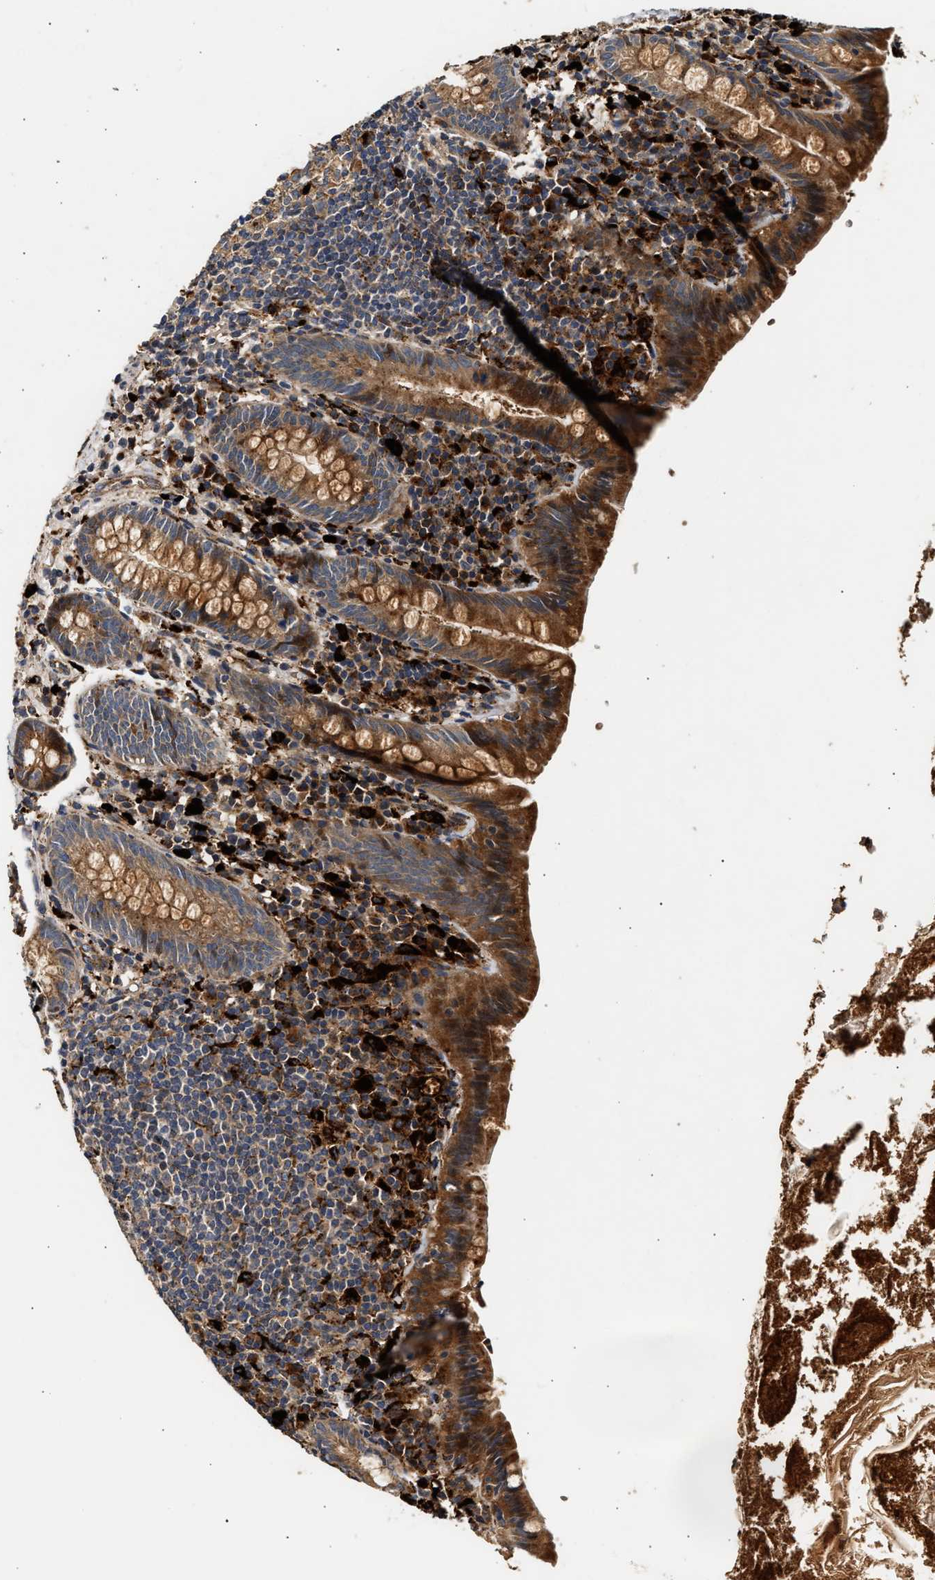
{"staining": {"intensity": "moderate", "quantity": ">75%", "location": "cytoplasmic/membranous"}, "tissue": "appendix", "cell_type": "Glandular cells", "image_type": "normal", "snomed": [{"axis": "morphology", "description": "Normal tissue, NOS"}, {"axis": "topography", "description": "Appendix"}], "caption": "Appendix stained for a protein reveals moderate cytoplasmic/membranous positivity in glandular cells. The protein of interest is shown in brown color, while the nuclei are stained blue.", "gene": "PLD3", "patient": {"sex": "male", "age": 52}}